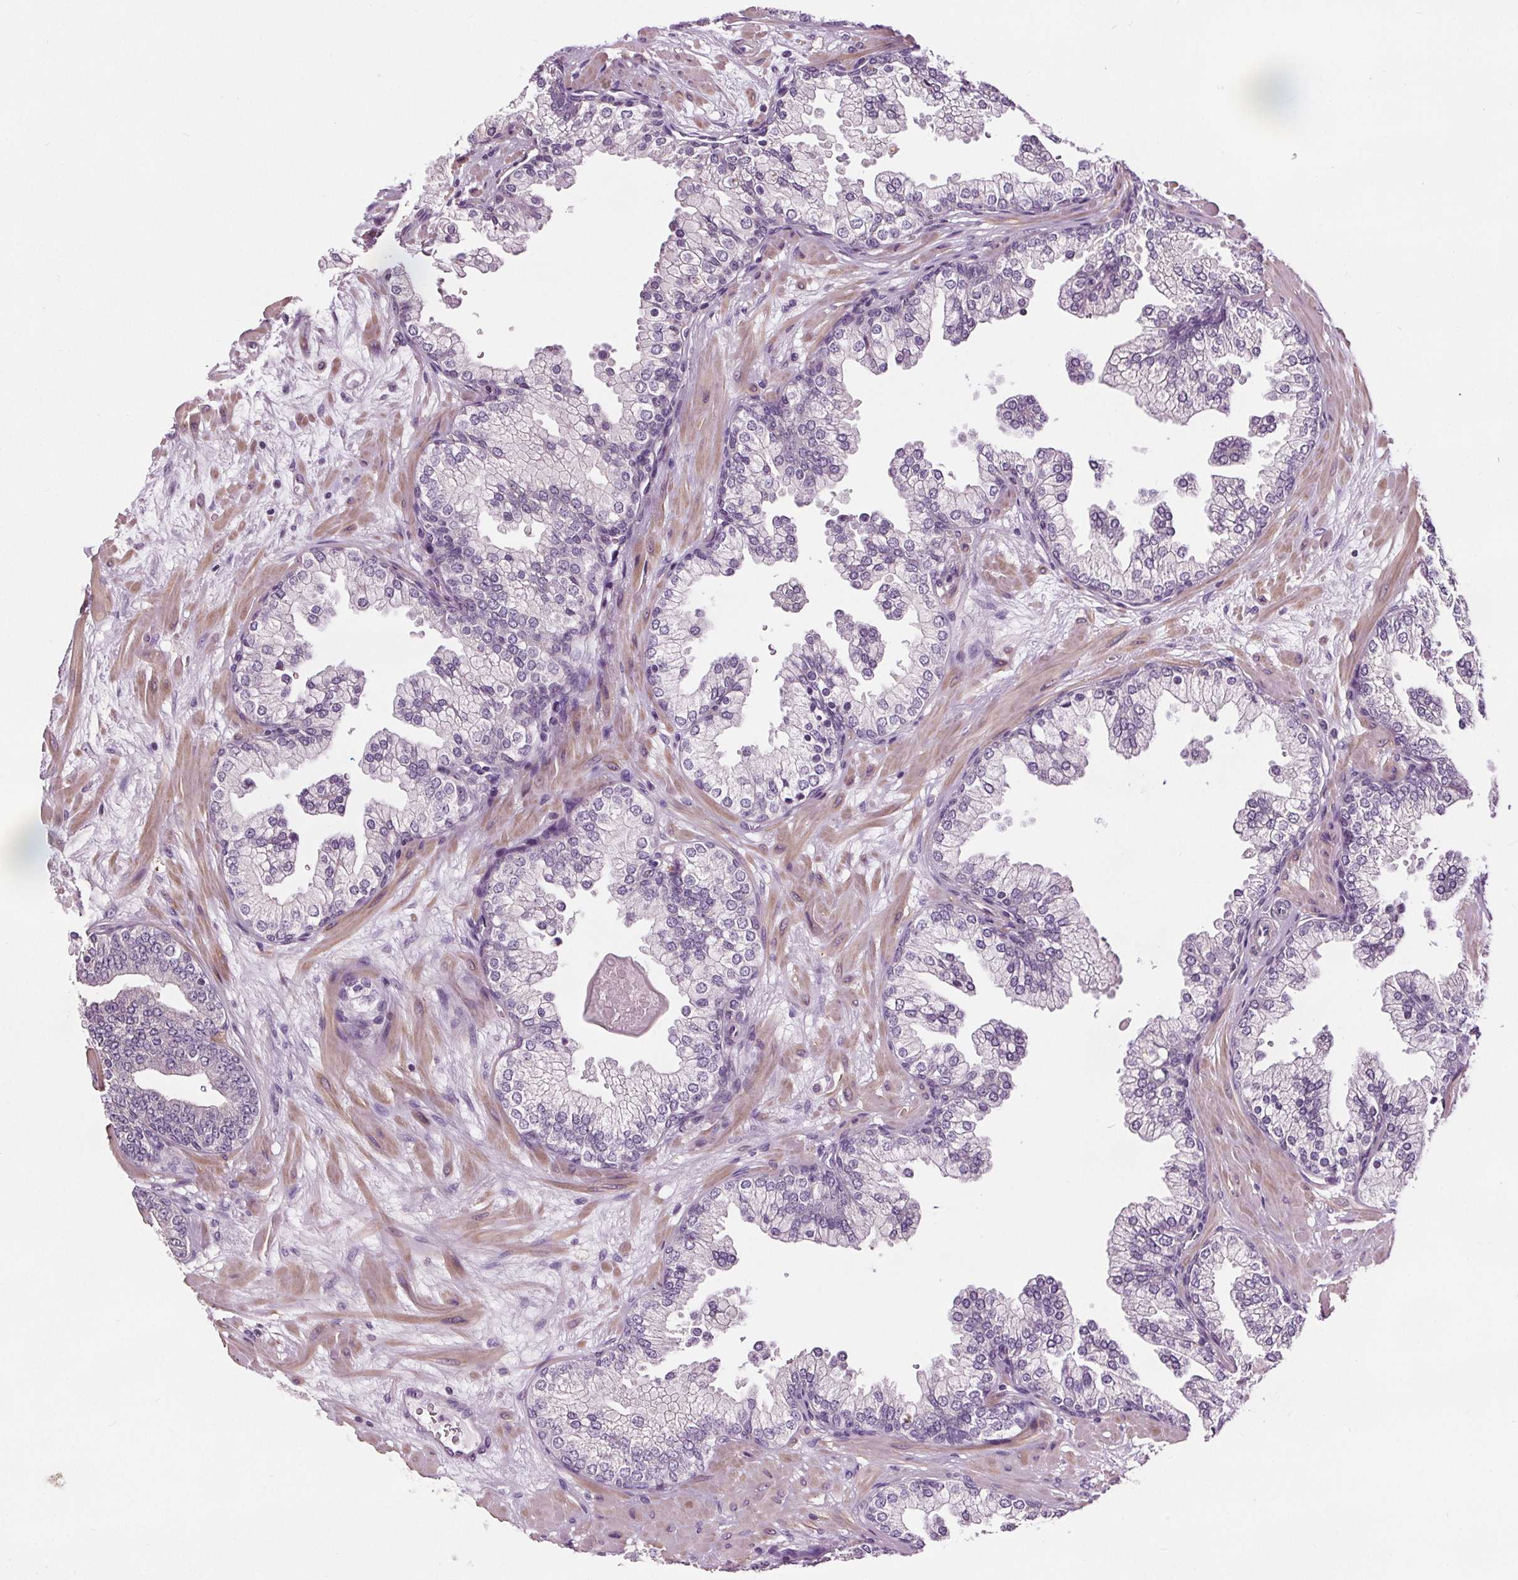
{"staining": {"intensity": "negative", "quantity": "none", "location": "none"}, "tissue": "prostate", "cell_type": "Glandular cells", "image_type": "normal", "snomed": [{"axis": "morphology", "description": "Normal tissue, NOS"}, {"axis": "topography", "description": "Prostate"}, {"axis": "topography", "description": "Peripheral nerve tissue"}], "caption": "Immunohistochemistry of benign prostate exhibits no staining in glandular cells. (Immunohistochemistry (ihc), brightfield microscopy, high magnification).", "gene": "RASA1", "patient": {"sex": "male", "age": 61}}